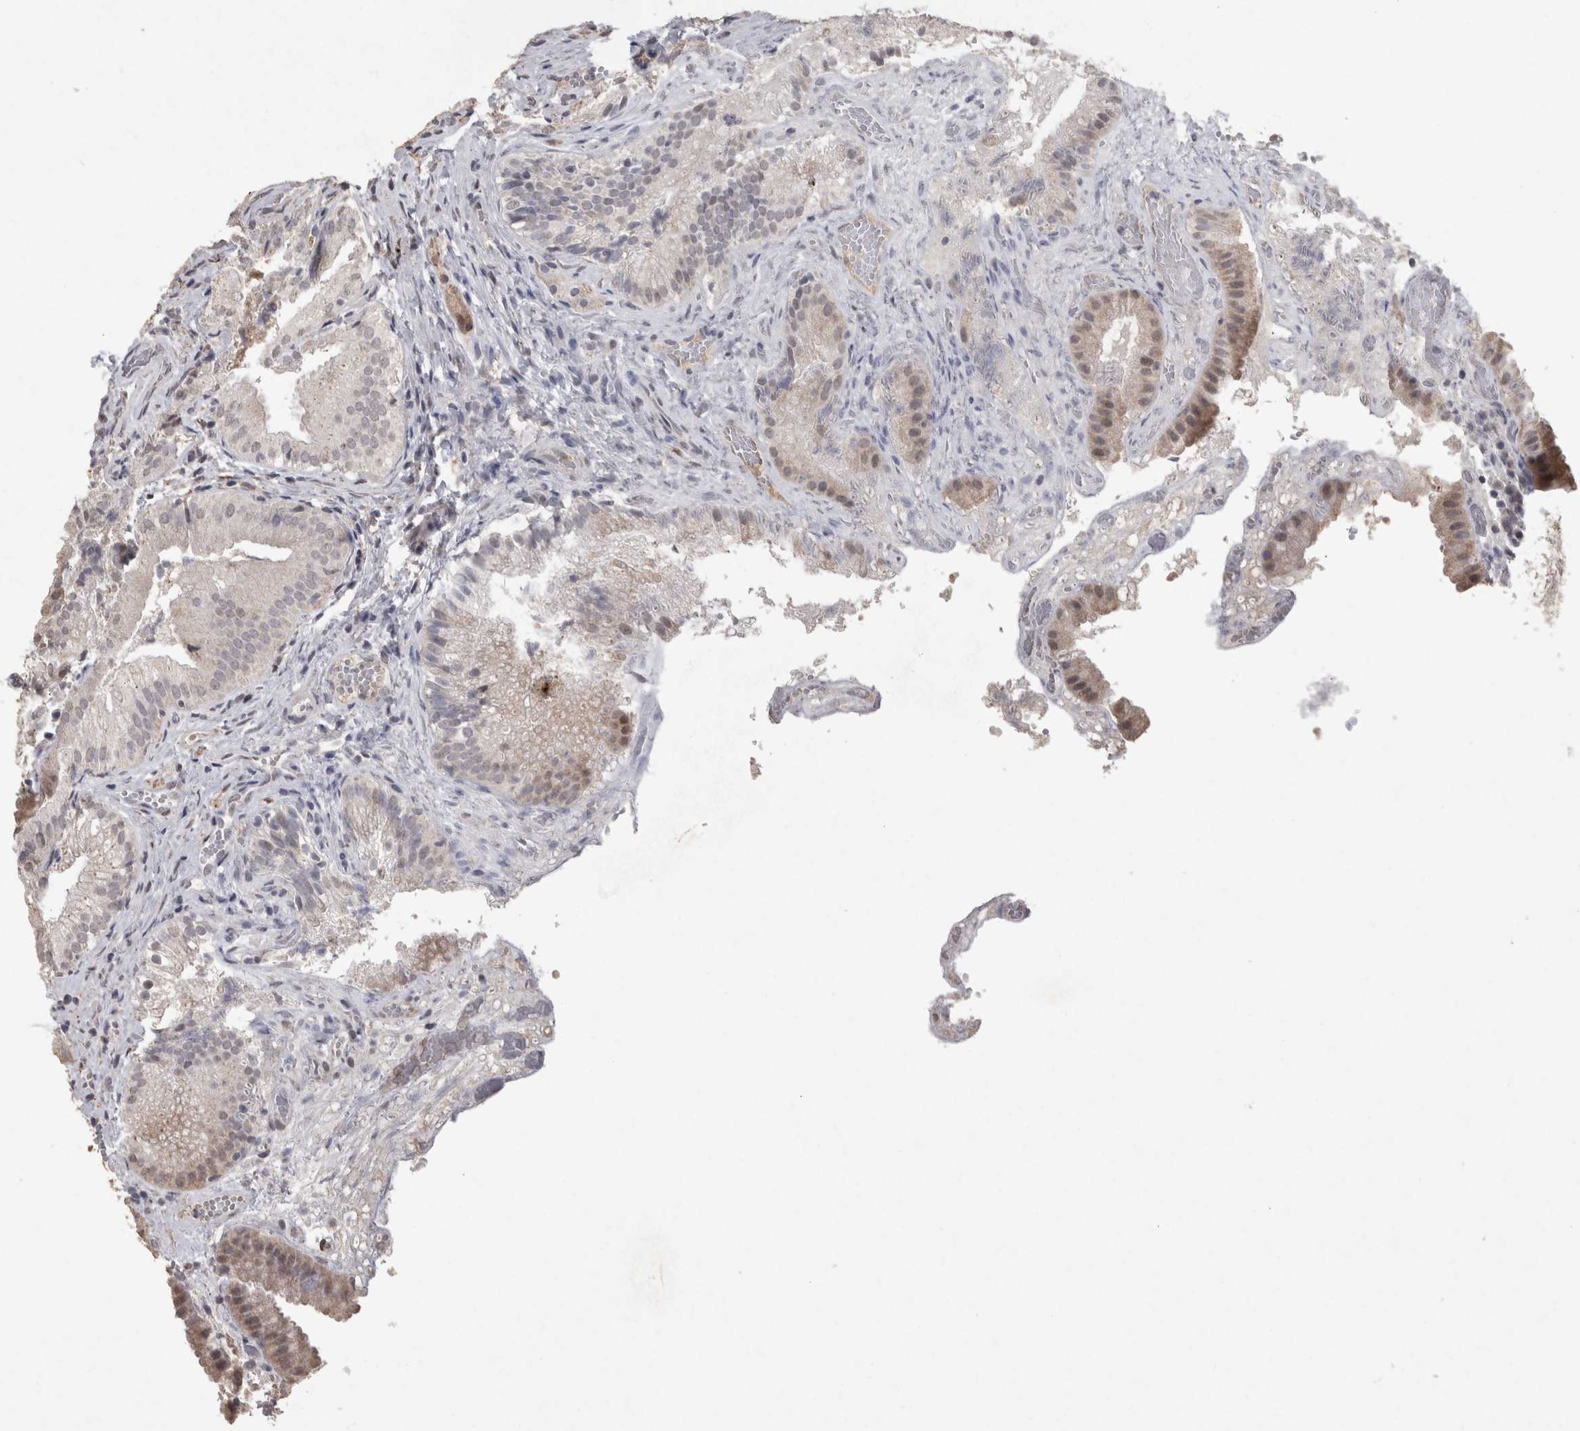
{"staining": {"intensity": "weak", "quantity": "25%-75%", "location": "cytoplasmic/membranous,nuclear"}, "tissue": "gallbladder", "cell_type": "Glandular cells", "image_type": "normal", "snomed": [{"axis": "morphology", "description": "Normal tissue, NOS"}, {"axis": "topography", "description": "Gallbladder"}], "caption": "DAB immunohistochemical staining of unremarkable gallbladder exhibits weak cytoplasmic/membranous,nuclear protein staining in about 25%-75% of glandular cells.", "gene": "MEP1A", "patient": {"sex": "female", "age": 30}}